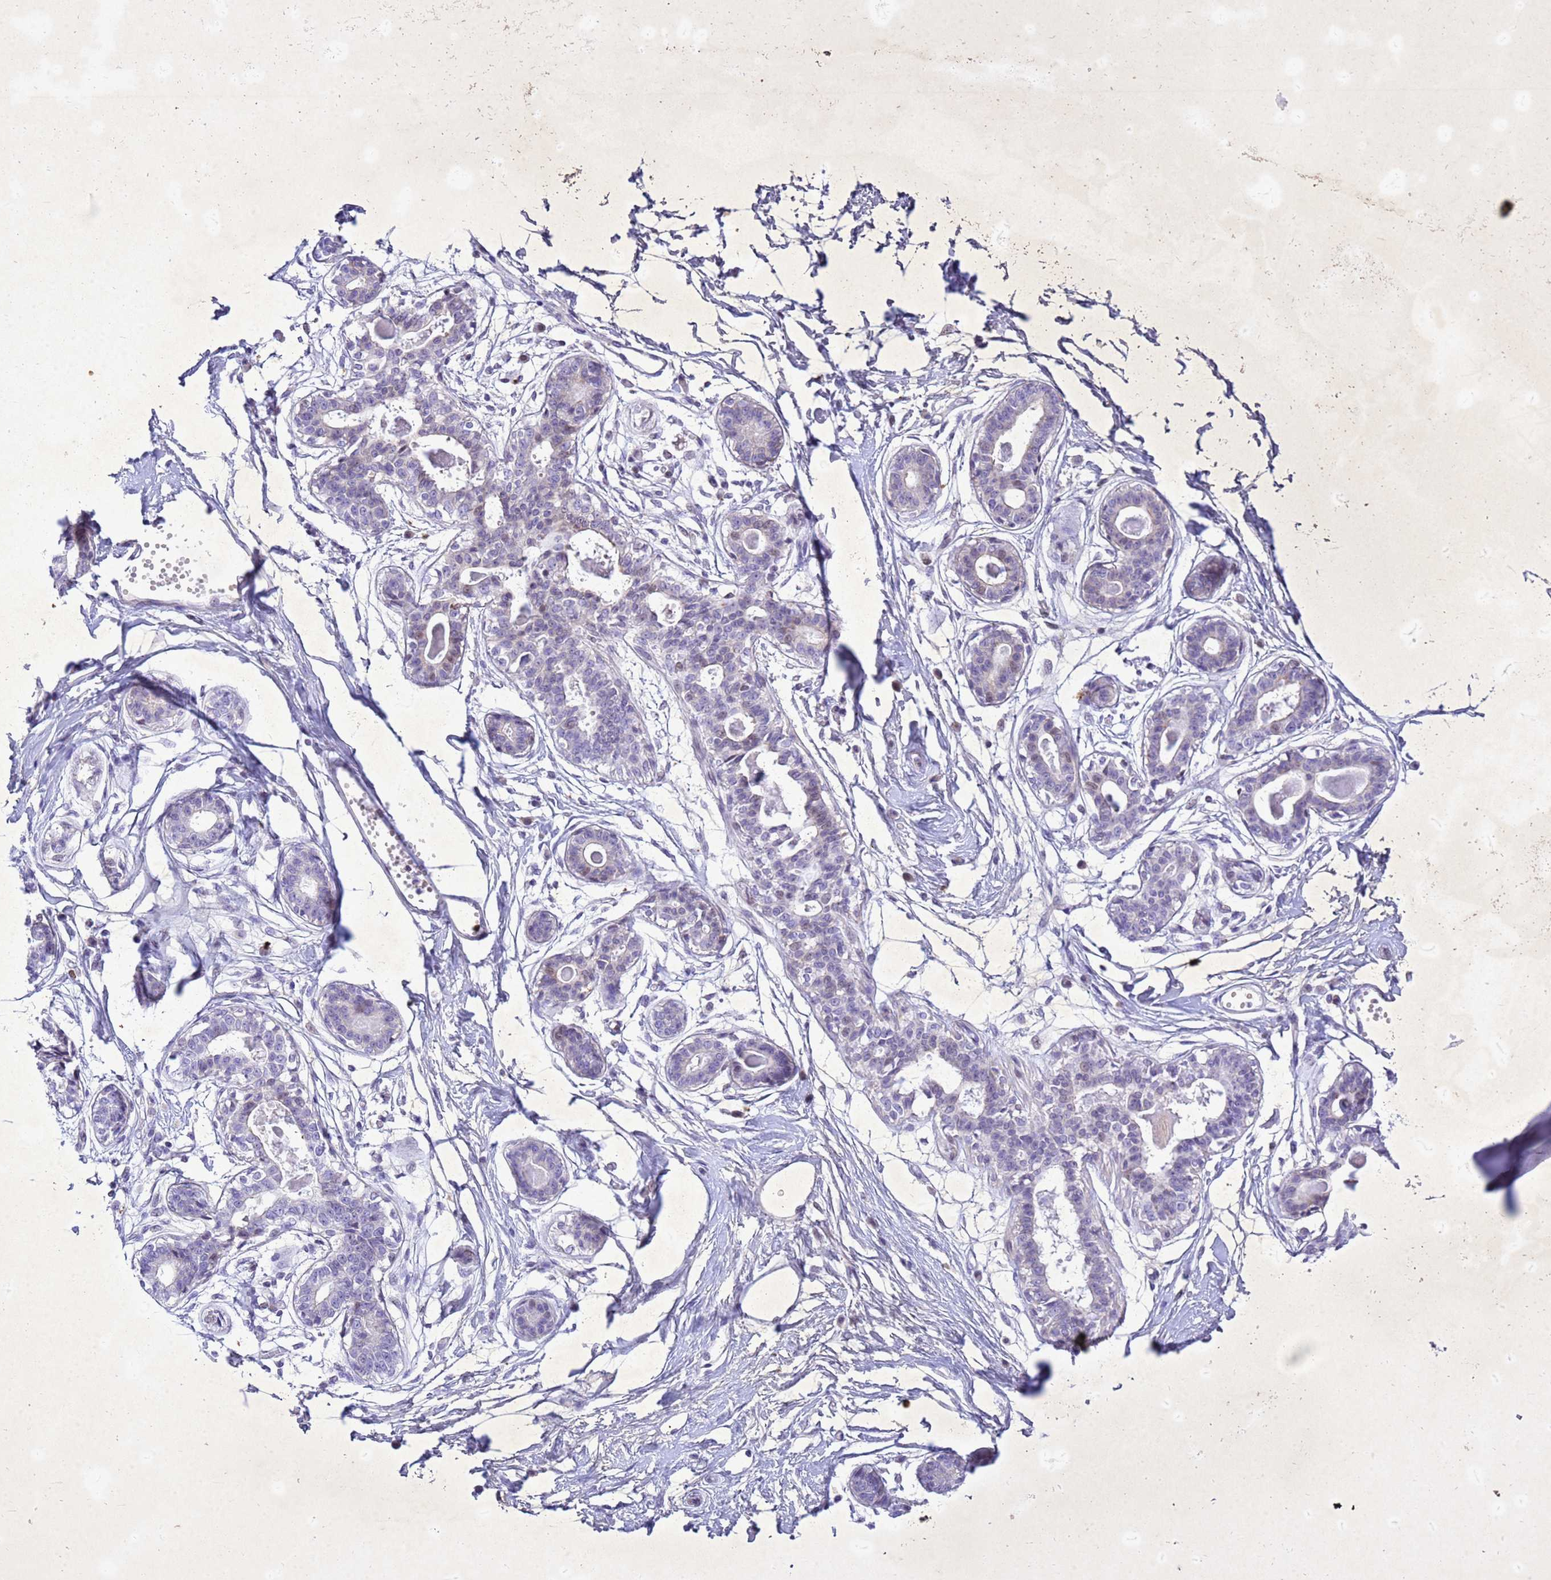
{"staining": {"intensity": "negative", "quantity": "none", "location": "none"}, "tissue": "breast", "cell_type": "Adipocytes", "image_type": "normal", "snomed": [{"axis": "morphology", "description": "Normal tissue, NOS"}, {"axis": "topography", "description": "Breast"}], "caption": "Immunohistochemical staining of benign breast shows no significant positivity in adipocytes.", "gene": "COPS9", "patient": {"sex": "female", "age": 45}}